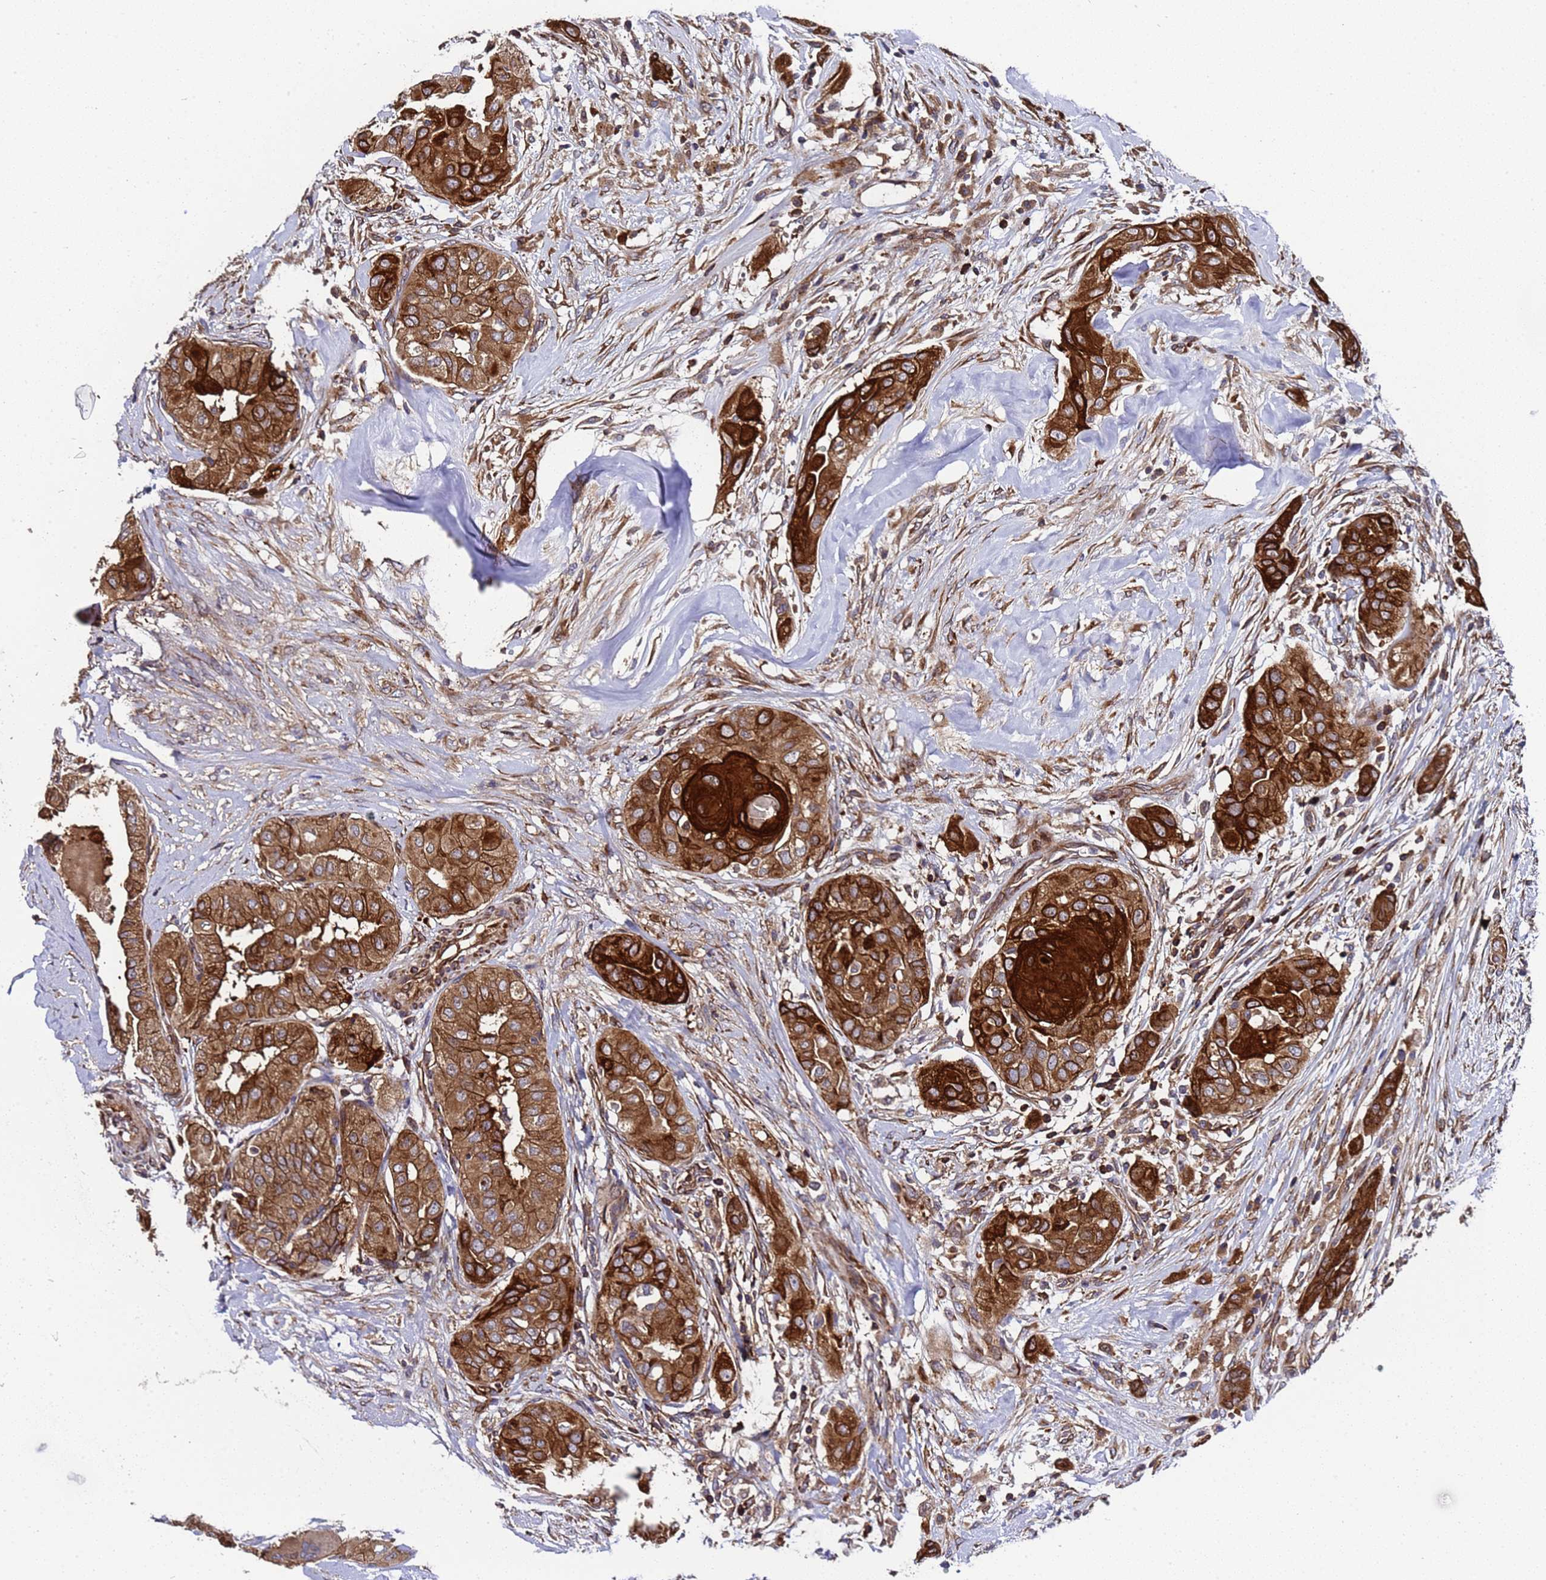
{"staining": {"intensity": "strong", "quantity": ">75%", "location": "cytoplasmic/membranous"}, "tissue": "thyroid cancer", "cell_type": "Tumor cells", "image_type": "cancer", "snomed": [{"axis": "morphology", "description": "Papillary adenocarcinoma, NOS"}, {"axis": "topography", "description": "Thyroid gland"}], "caption": "Immunohistochemical staining of thyroid cancer demonstrates strong cytoplasmic/membranous protein staining in approximately >75% of tumor cells. (DAB = brown stain, brightfield microscopy at high magnification).", "gene": "MOCS1", "patient": {"sex": "female", "age": 59}}